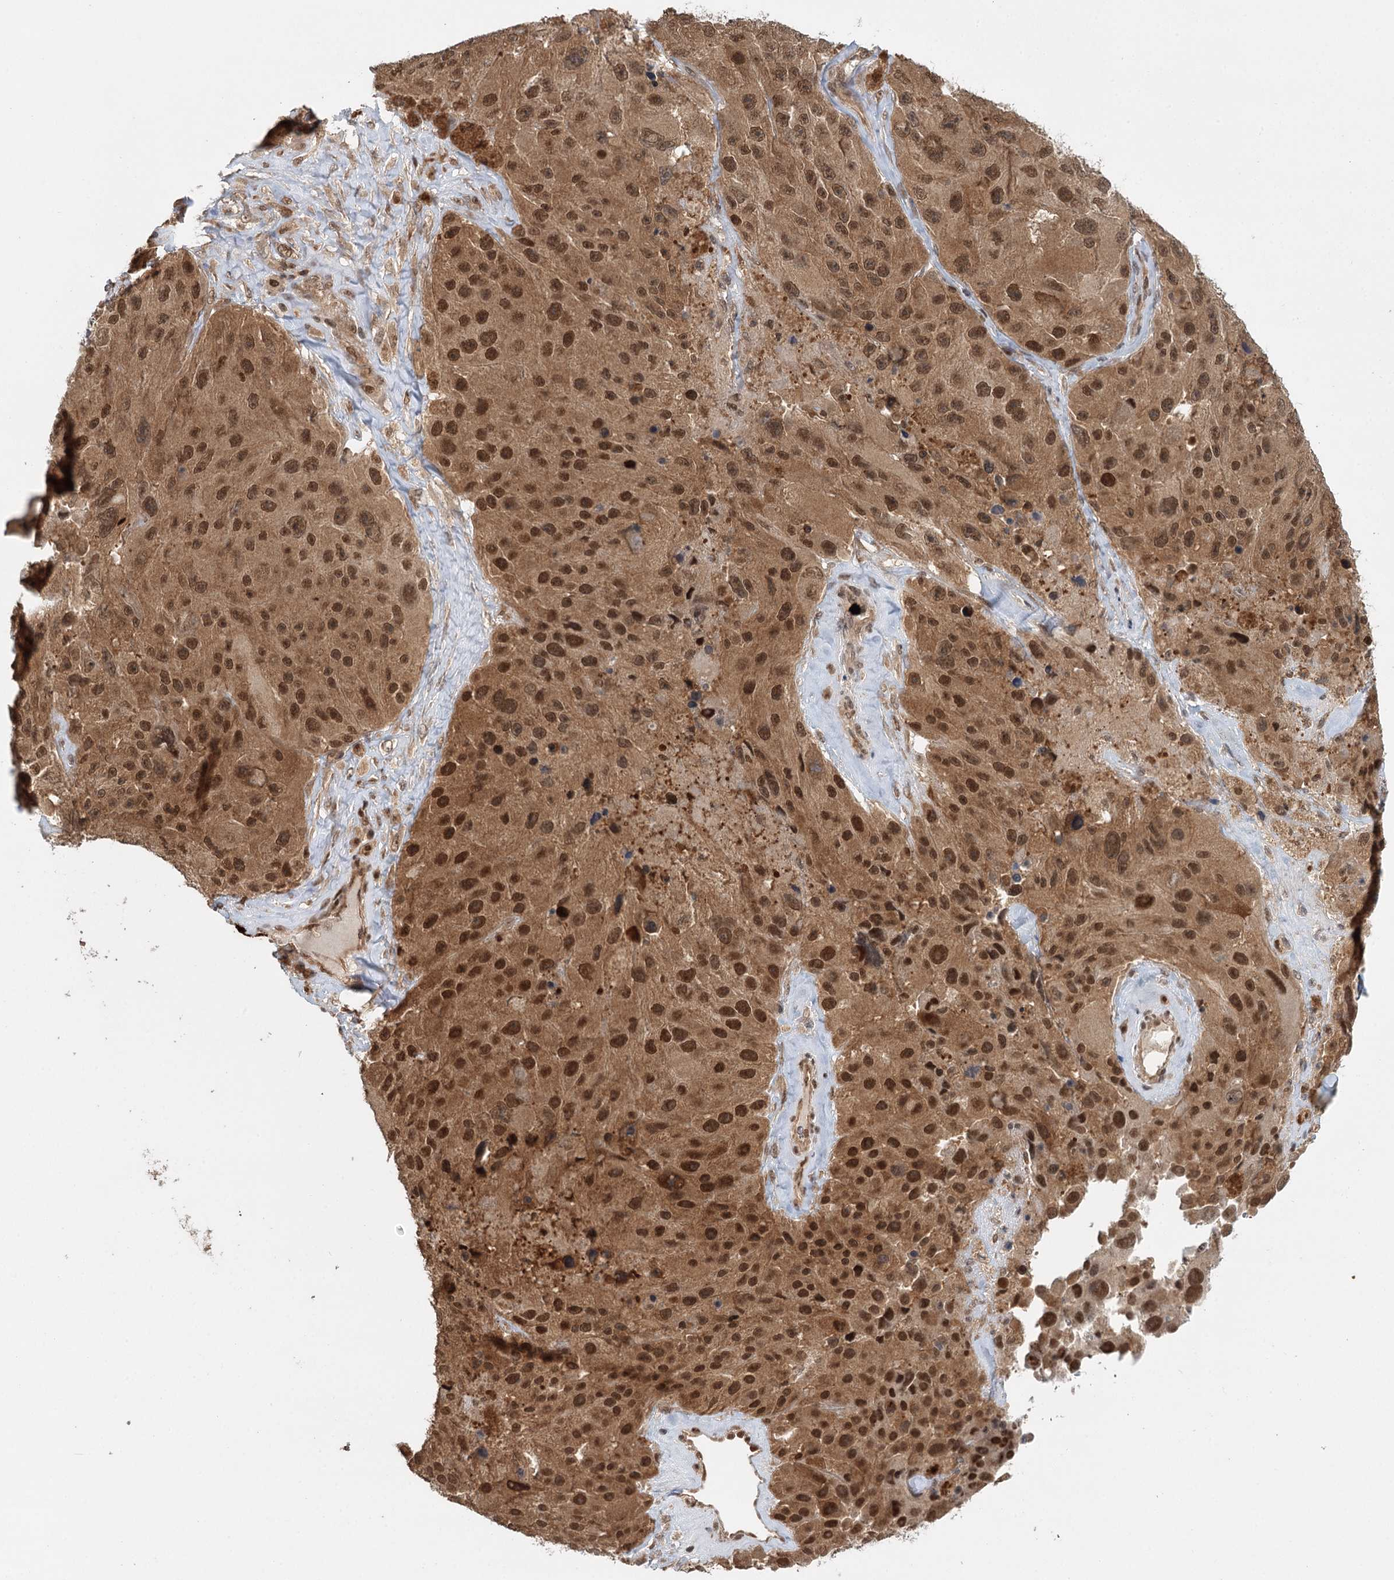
{"staining": {"intensity": "moderate", "quantity": ">75%", "location": "cytoplasmic/membranous,nuclear"}, "tissue": "melanoma", "cell_type": "Tumor cells", "image_type": "cancer", "snomed": [{"axis": "morphology", "description": "Malignant melanoma, Metastatic site"}, {"axis": "topography", "description": "Lymph node"}], "caption": "DAB (3,3'-diaminobenzidine) immunohistochemical staining of malignant melanoma (metastatic site) reveals moderate cytoplasmic/membranous and nuclear protein positivity in about >75% of tumor cells.", "gene": "N6AMT1", "patient": {"sex": "male", "age": 62}}